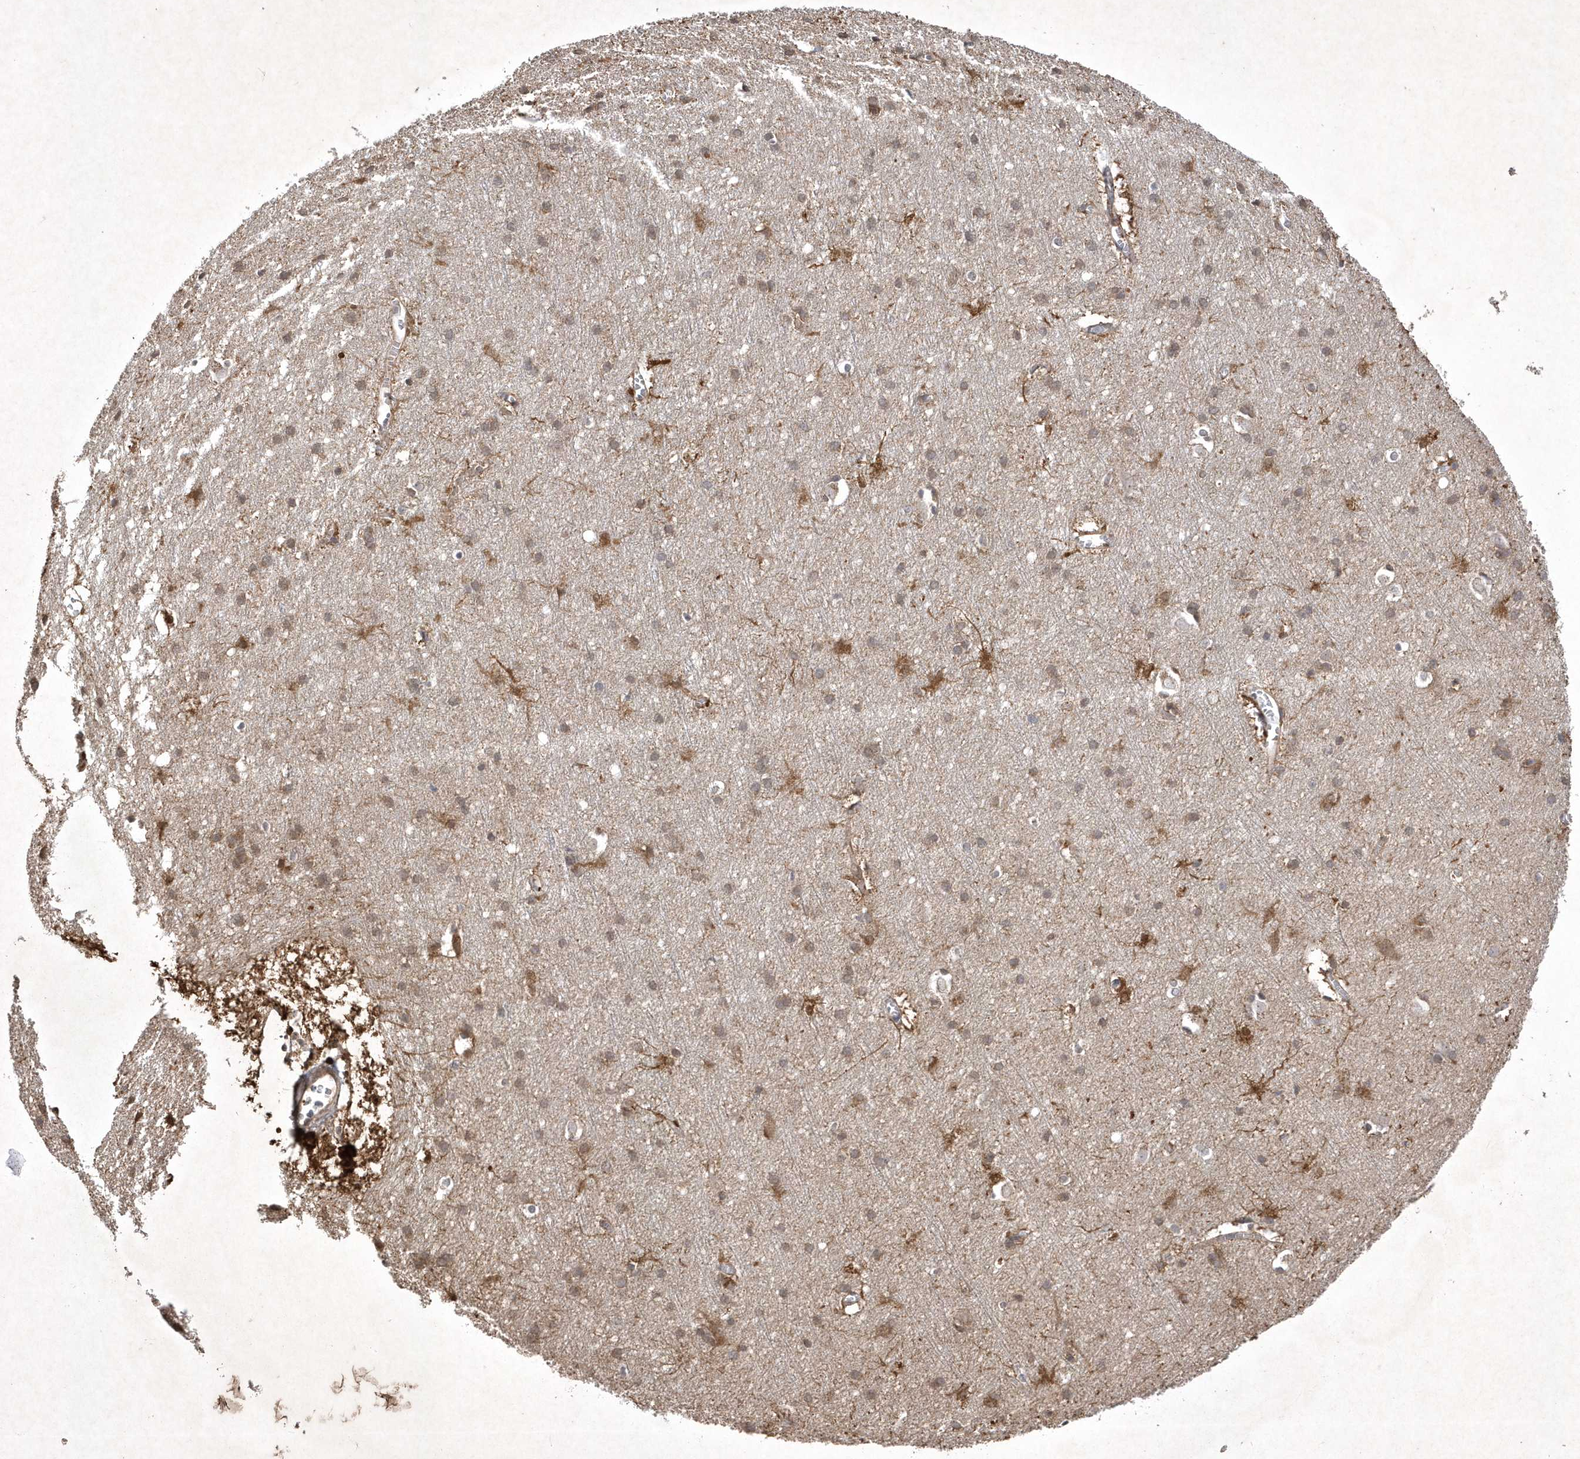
{"staining": {"intensity": "weak", "quantity": ">75%", "location": "cytoplasmic/membranous"}, "tissue": "cerebral cortex", "cell_type": "Endothelial cells", "image_type": "normal", "snomed": [{"axis": "morphology", "description": "Normal tissue, NOS"}, {"axis": "topography", "description": "Cerebral cortex"}], "caption": "High-power microscopy captured an immunohistochemistry histopathology image of unremarkable cerebral cortex, revealing weak cytoplasmic/membranous positivity in about >75% of endothelial cells. The protein is stained brown, and the nuclei are stained in blue (DAB IHC with brightfield microscopy, high magnification).", "gene": "AKR7A2", "patient": {"sex": "male", "age": 54}}